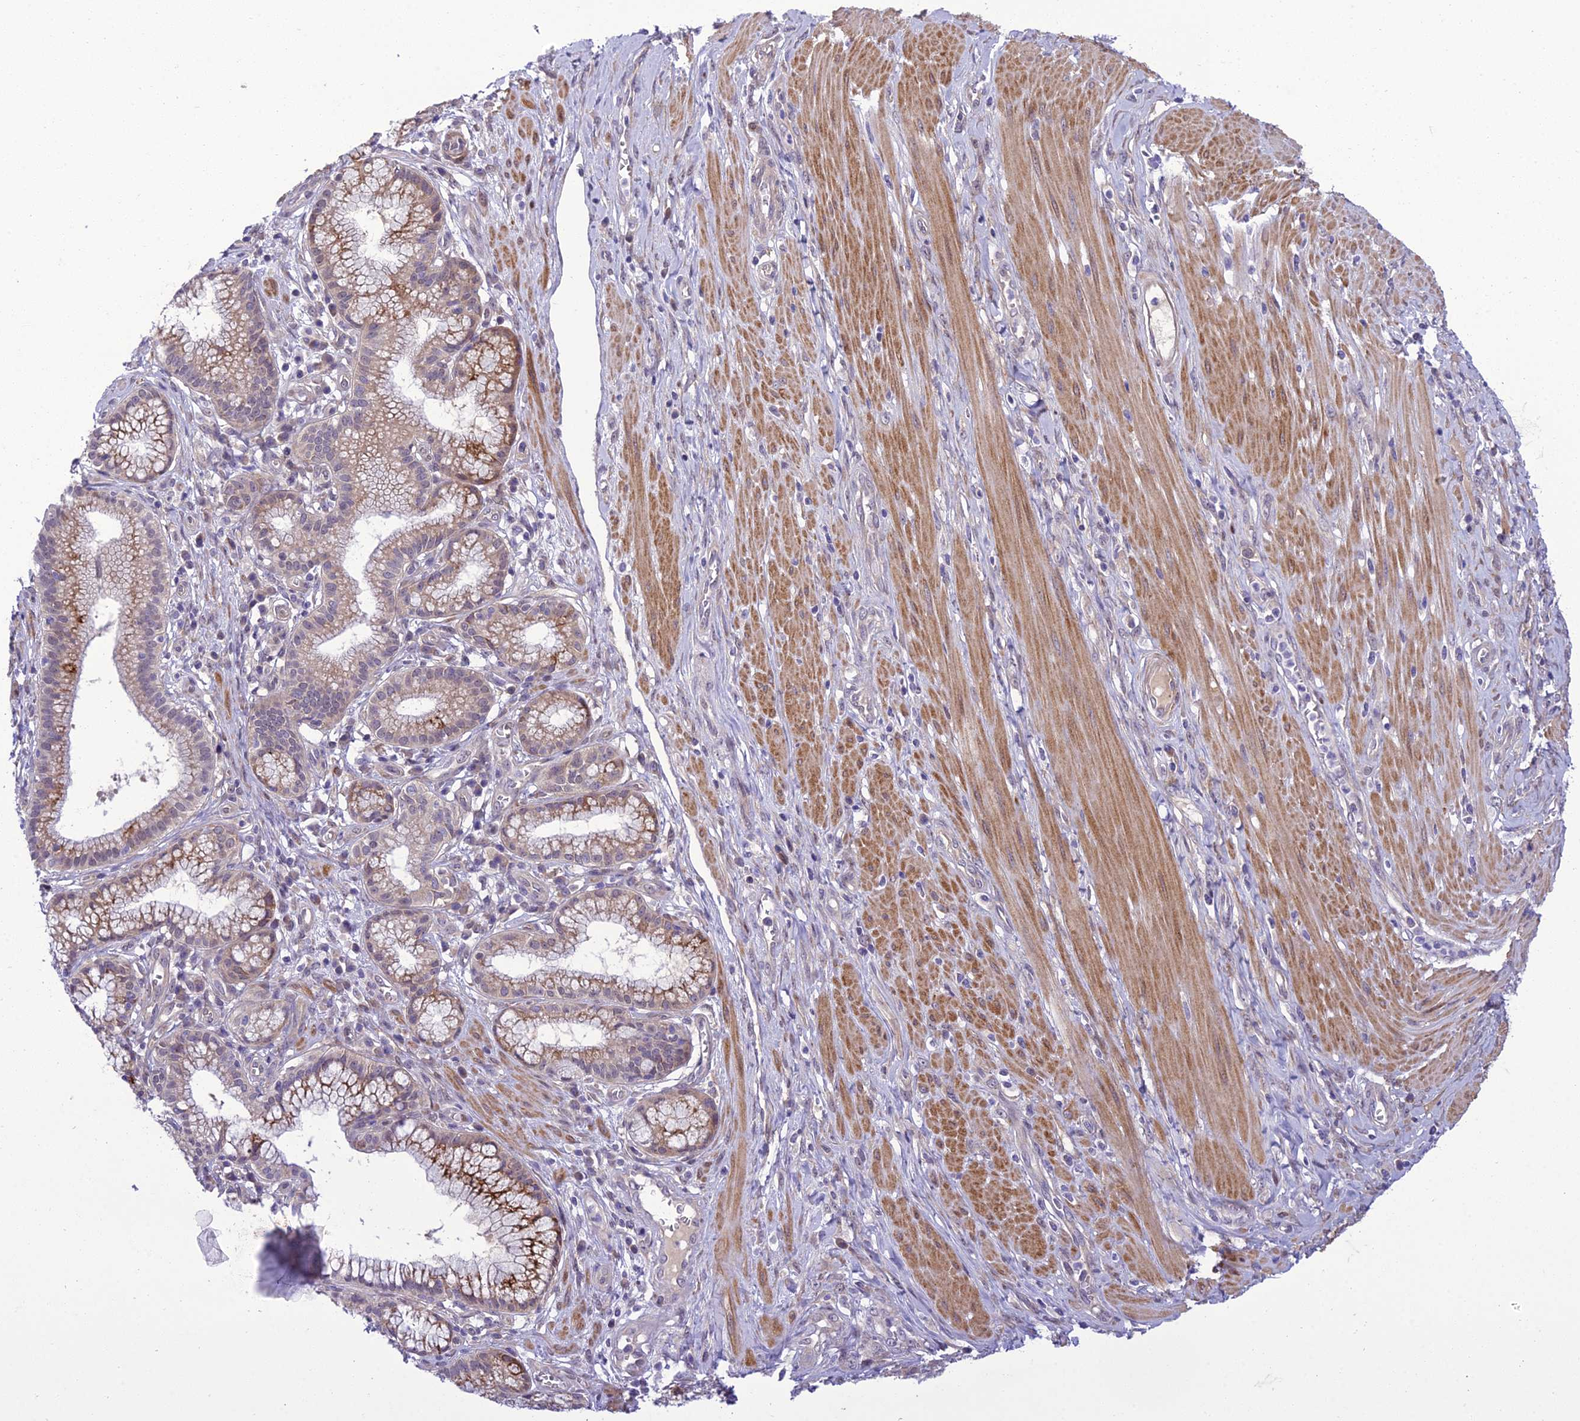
{"staining": {"intensity": "weak", "quantity": ">75%", "location": "cytoplasmic/membranous"}, "tissue": "pancreatic cancer", "cell_type": "Tumor cells", "image_type": "cancer", "snomed": [{"axis": "morphology", "description": "Adenocarcinoma, NOS"}, {"axis": "topography", "description": "Pancreas"}], "caption": "Weak cytoplasmic/membranous expression for a protein is seen in approximately >75% of tumor cells of pancreatic cancer using IHC.", "gene": "GAB4", "patient": {"sex": "male", "age": 72}}